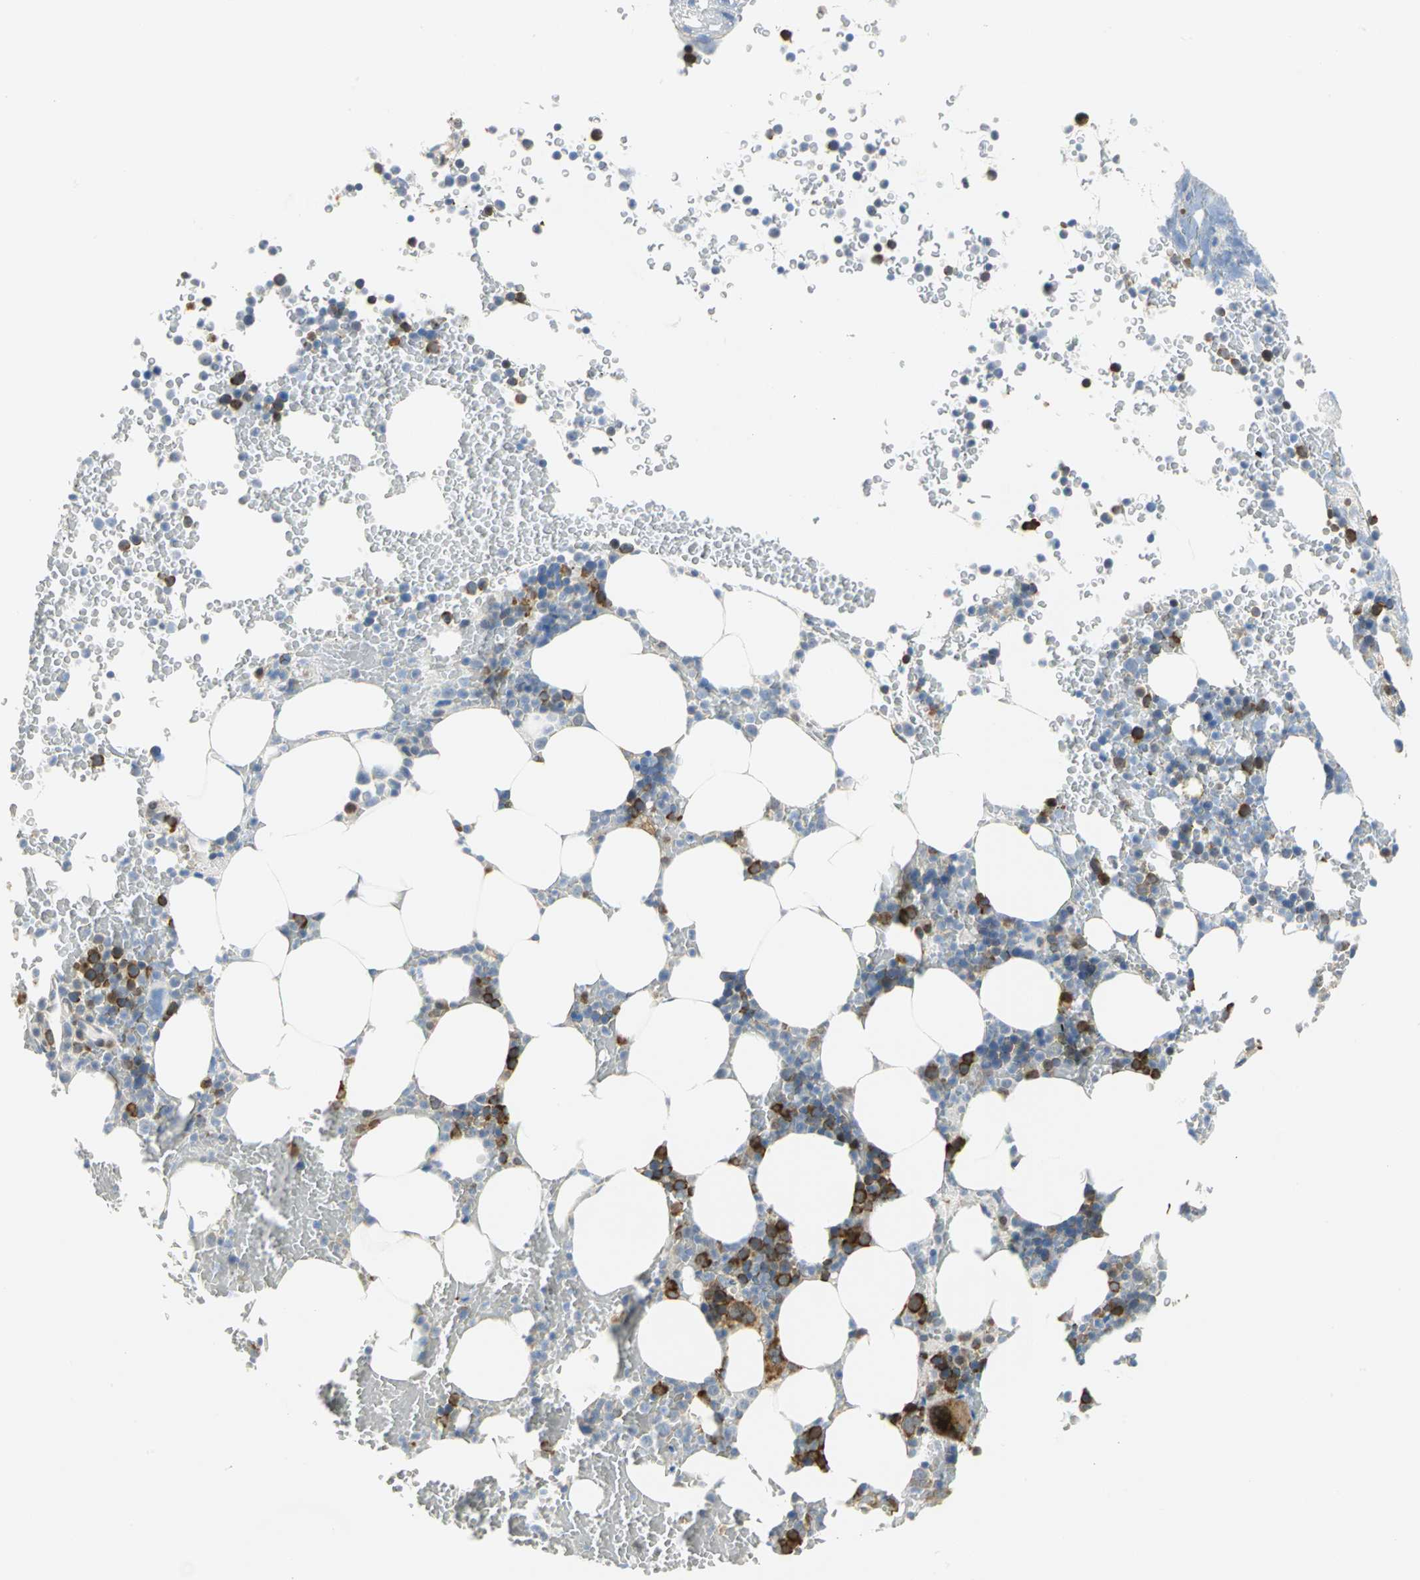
{"staining": {"intensity": "strong", "quantity": "25%-75%", "location": "cytoplasmic/membranous"}, "tissue": "bone marrow", "cell_type": "Hematopoietic cells", "image_type": "normal", "snomed": [{"axis": "morphology", "description": "Normal tissue, NOS"}, {"axis": "topography", "description": "Bone marrow"}], "caption": "DAB (3,3'-diaminobenzidine) immunohistochemical staining of benign bone marrow demonstrates strong cytoplasmic/membranous protein expression in about 25%-75% of hematopoietic cells.", "gene": "YBX1", "patient": {"sex": "female", "age": 66}}